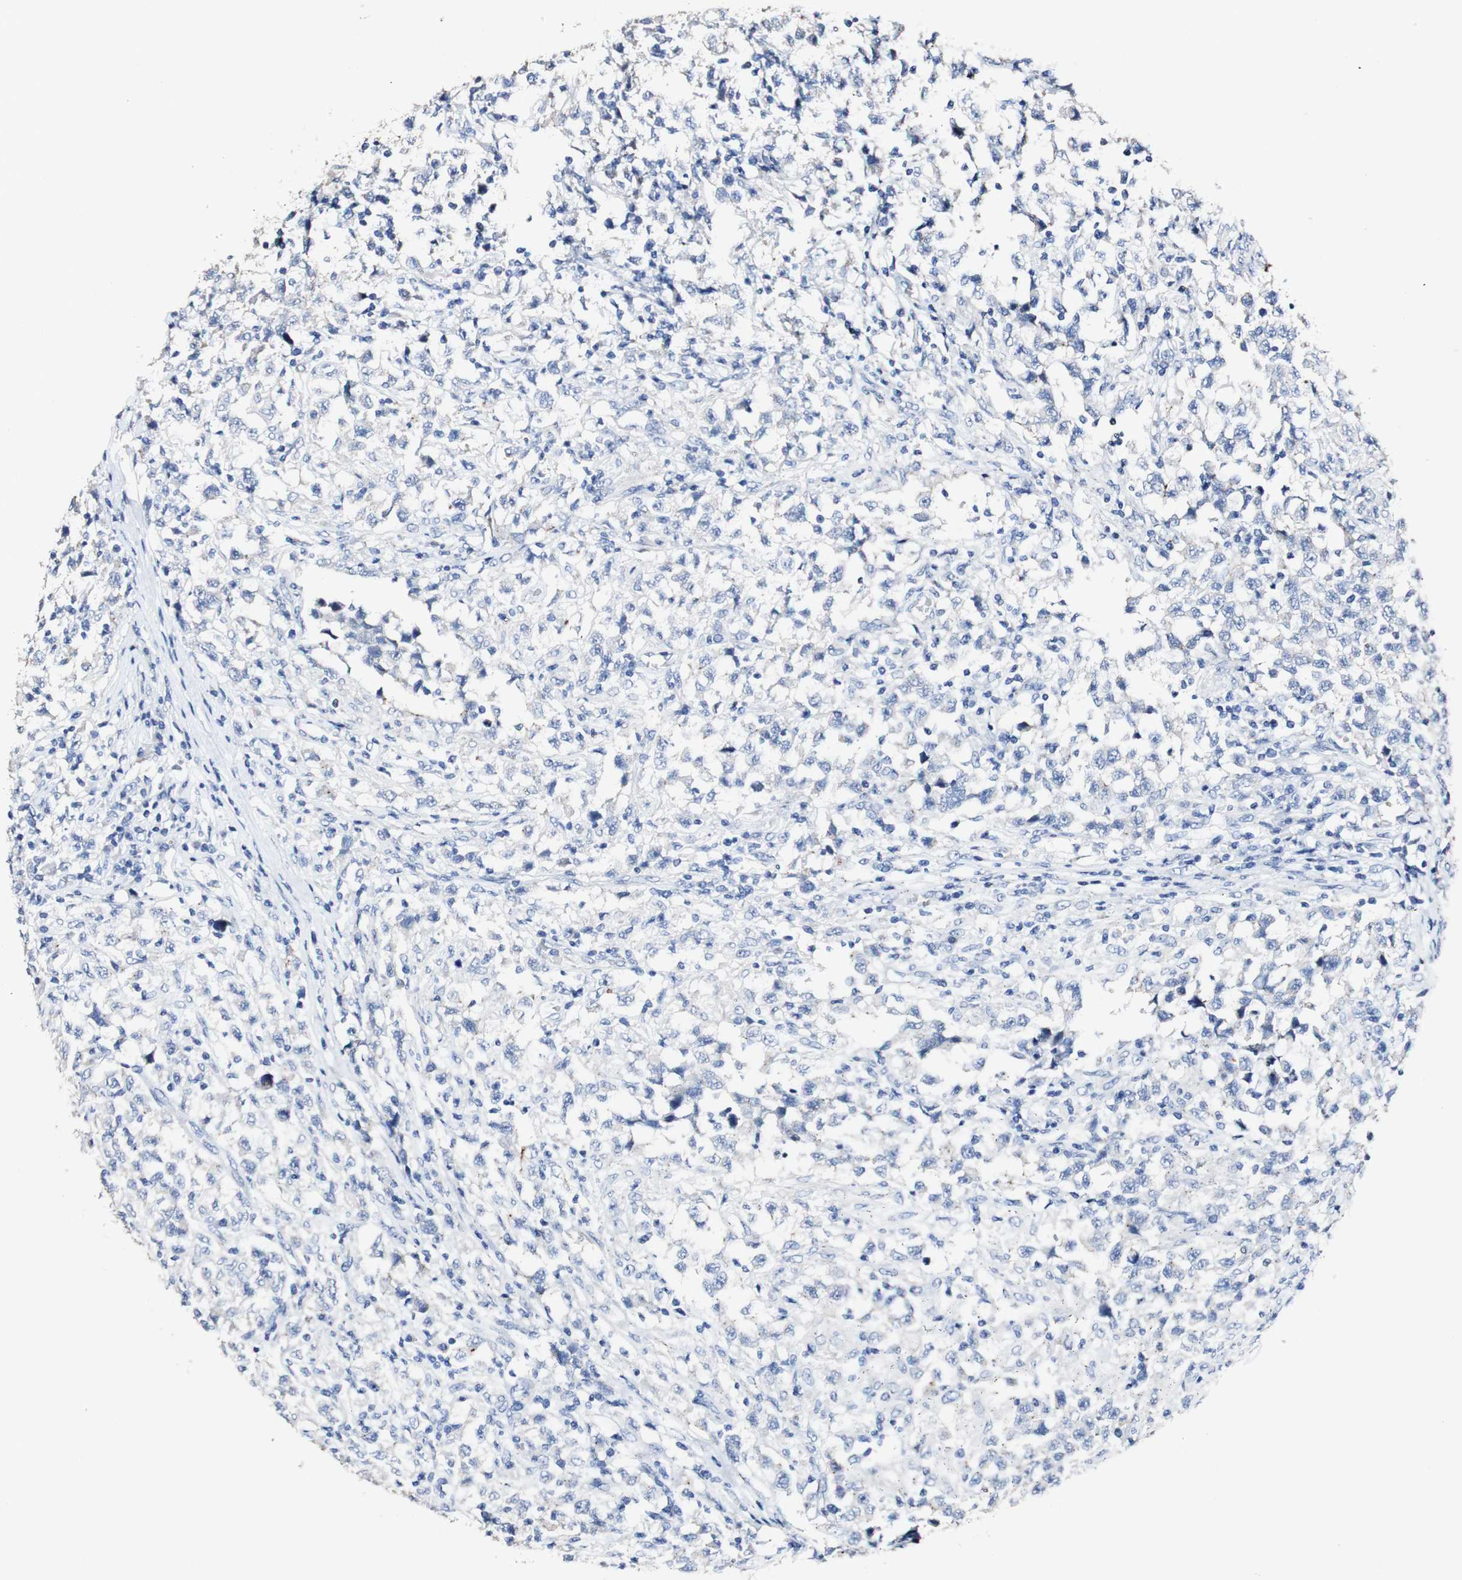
{"staining": {"intensity": "negative", "quantity": "none", "location": "none"}, "tissue": "testis cancer", "cell_type": "Tumor cells", "image_type": "cancer", "snomed": [{"axis": "morphology", "description": "Carcinoma, Embryonal, NOS"}, {"axis": "topography", "description": "Testis"}], "caption": "Tumor cells are negative for brown protein staining in testis embryonal carcinoma. (DAB (3,3'-diaminobenzidine) IHC, high magnification).", "gene": "DSC2", "patient": {"sex": "male", "age": 21}}